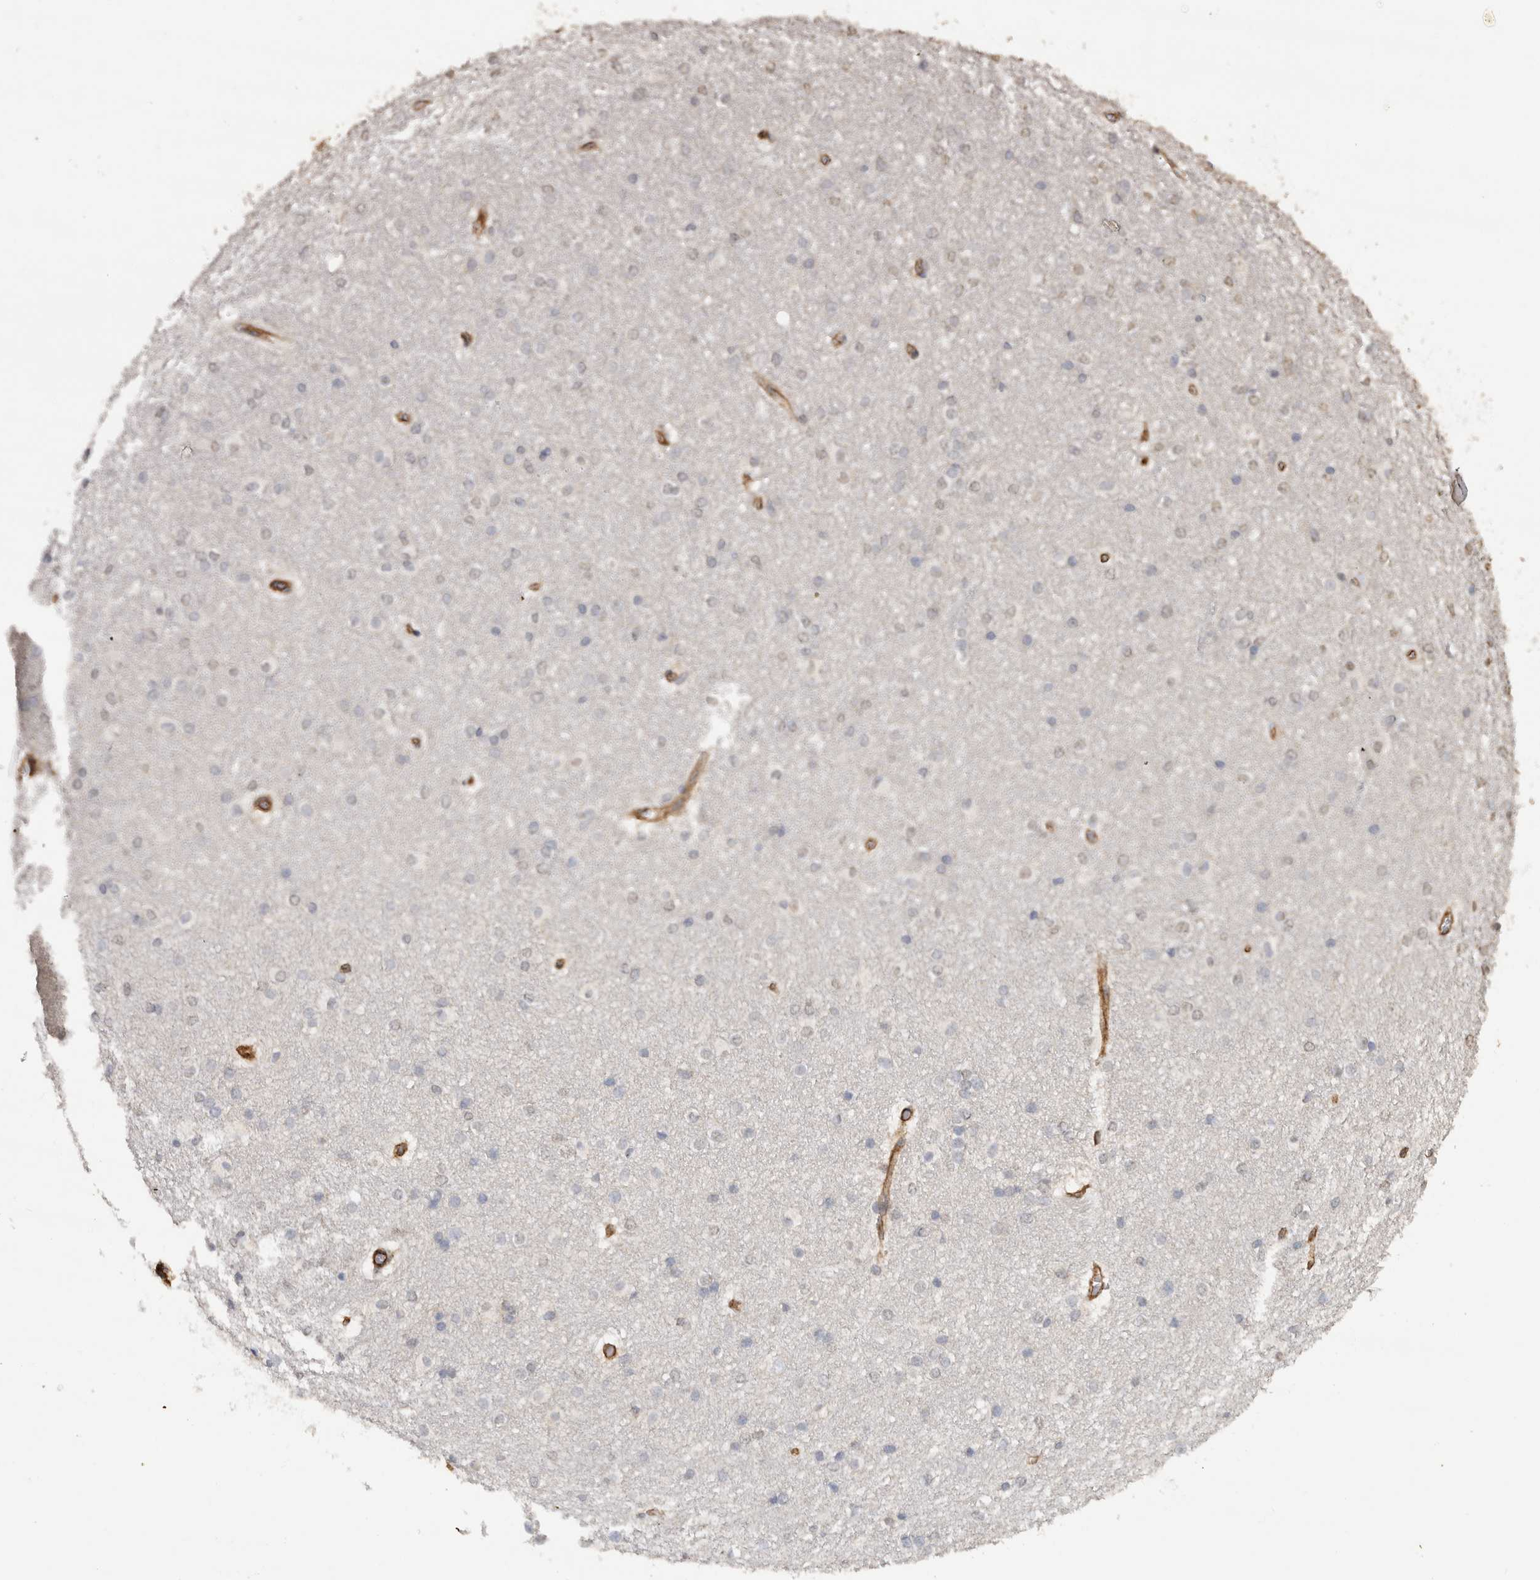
{"staining": {"intensity": "weak", "quantity": "<25%", "location": "cytoplasmic/membranous"}, "tissue": "caudate", "cell_type": "Glial cells", "image_type": "normal", "snomed": [{"axis": "morphology", "description": "Normal tissue, NOS"}, {"axis": "topography", "description": "Lateral ventricle wall"}], "caption": "High power microscopy micrograph of an immunohistochemistry image of benign caudate, revealing no significant expression in glial cells.", "gene": "RECK", "patient": {"sex": "female", "age": 19}}